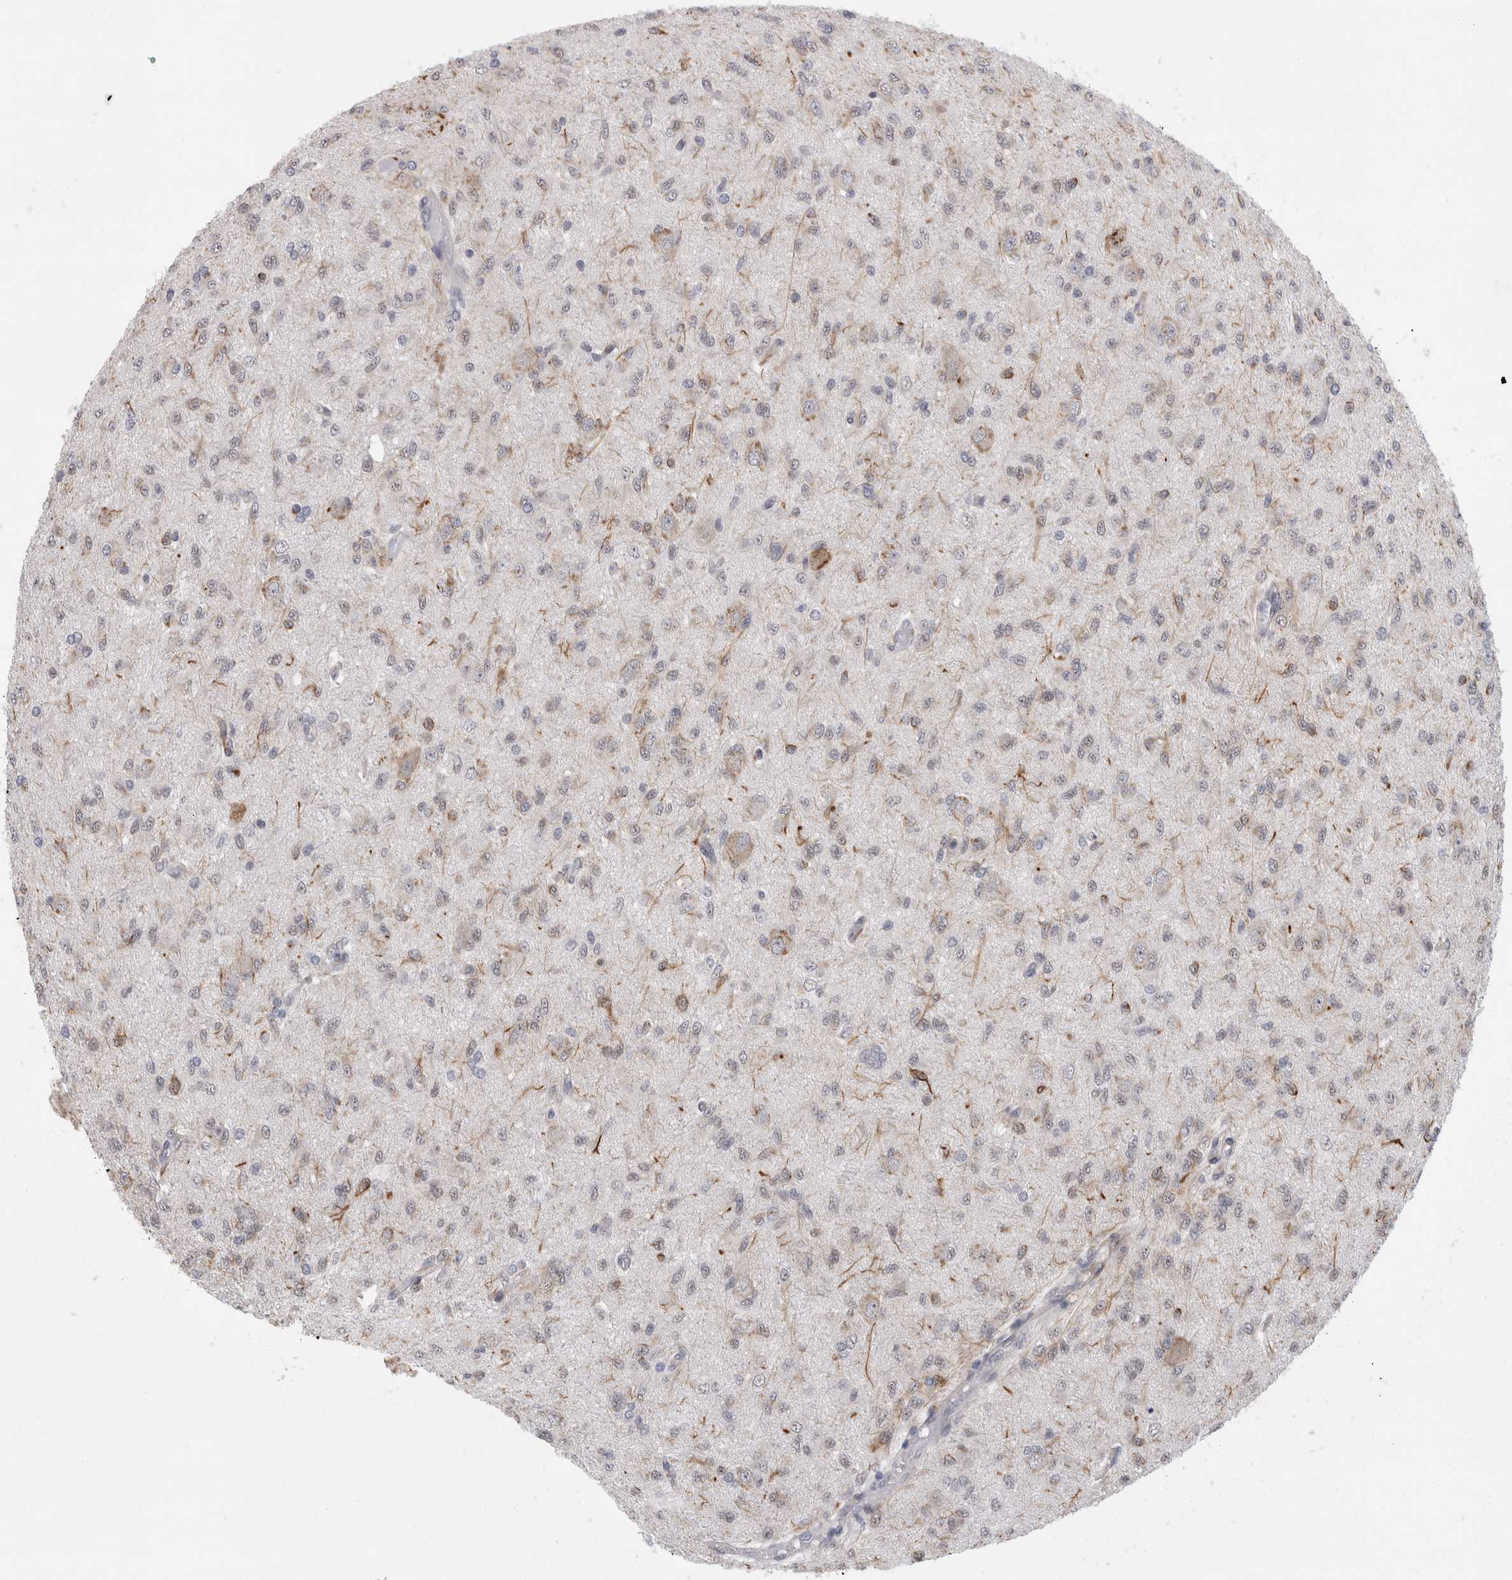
{"staining": {"intensity": "weak", "quantity": "<25%", "location": "cytoplasmic/membranous"}, "tissue": "glioma", "cell_type": "Tumor cells", "image_type": "cancer", "snomed": [{"axis": "morphology", "description": "Glioma, malignant, High grade"}, {"axis": "topography", "description": "Brain"}], "caption": "DAB (3,3'-diaminobenzidine) immunohistochemical staining of human glioma displays no significant positivity in tumor cells. (Stains: DAB (3,3'-diaminobenzidine) IHC with hematoxylin counter stain, Microscopy: brightfield microscopy at high magnification).", "gene": "FAM83H", "patient": {"sex": "female", "age": 59}}